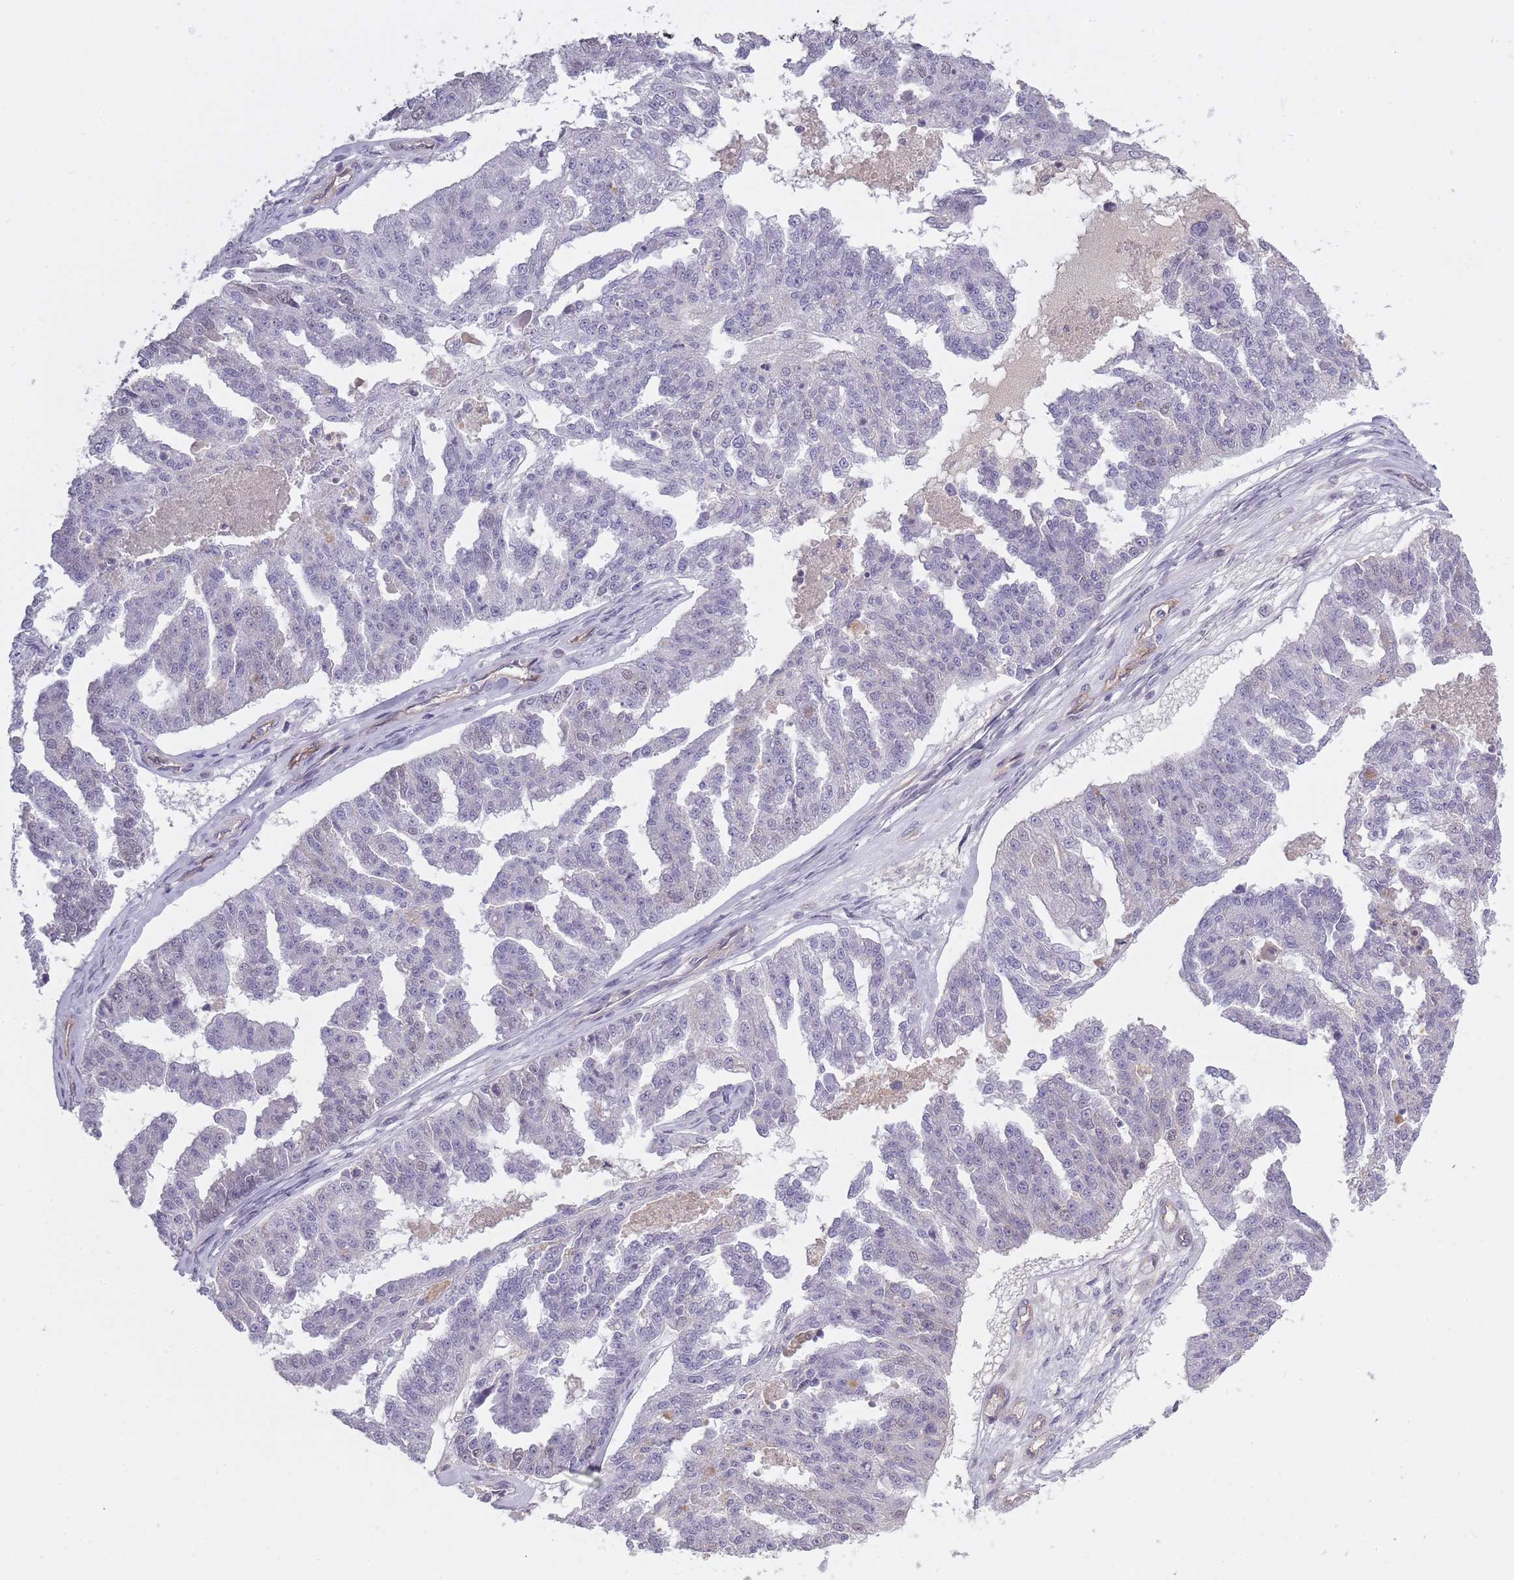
{"staining": {"intensity": "negative", "quantity": "none", "location": "none"}, "tissue": "ovarian cancer", "cell_type": "Tumor cells", "image_type": "cancer", "snomed": [{"axis": "morphology", "description": "Cystadenocarcinoma, serous, NOS"}, {"axis": "topography", "description": "Ovary"}], "caption": "Immunohistochemical staining of human ovarian cancer (serous cystadenocarcinoma) demonstrates no significant positivity in tumor cells.", "gene": "SLC8A2", "patient": {"sex": "female", "age": 58}}